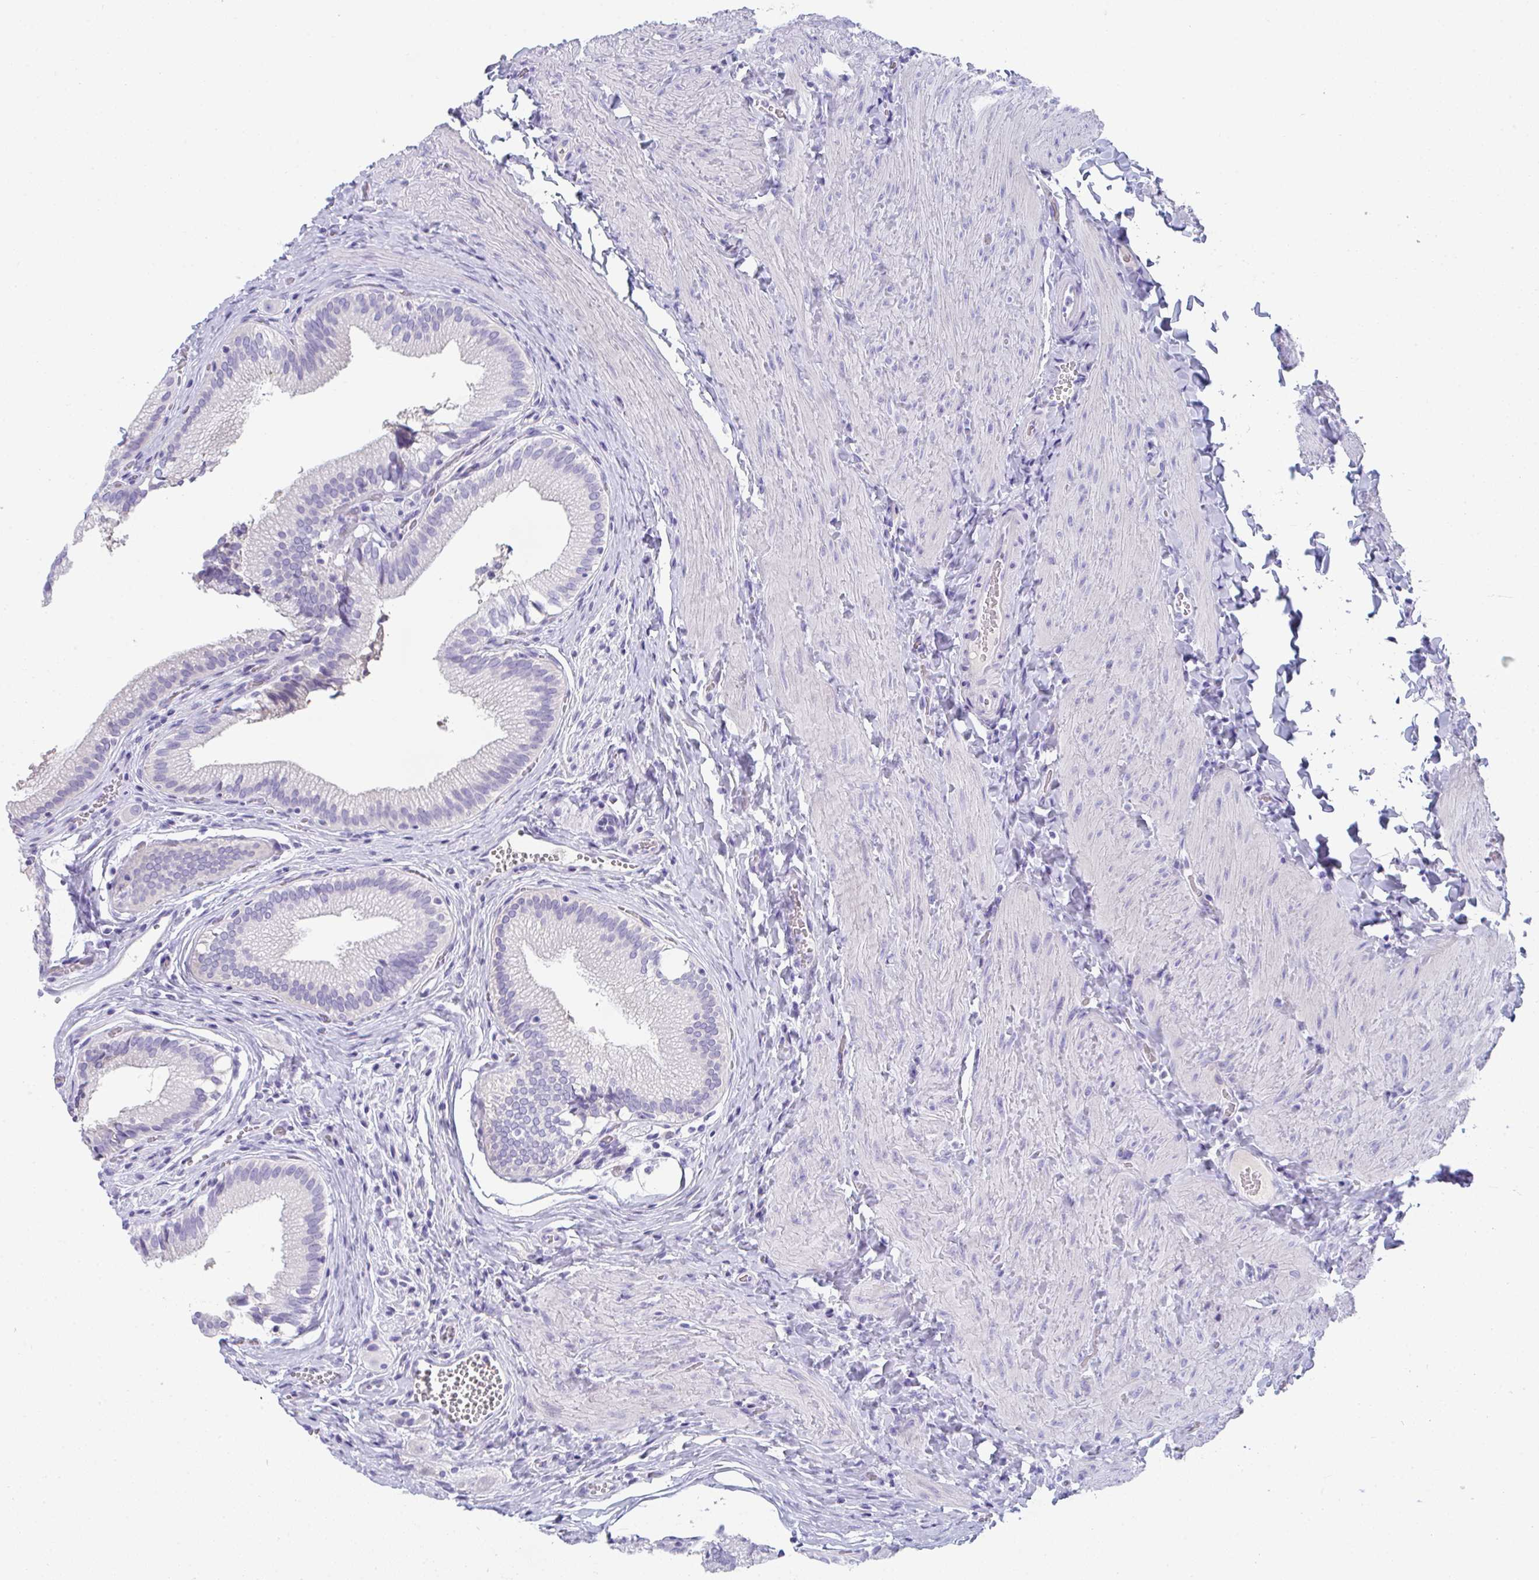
{"staining": {"intensity": "negative", "quantity": "none", "location": "none"}, "tissue": "gallbladder", "cell_type": "Glandular cells", "image_type": "normal", "snomed": [{"axis": "morphology", "description": "Normal tissue, NOS"}, {"axis": "topography", "description": "Gallbladder"}, {"axis": "topography", "description": "Peripheral nerve tissue"}], "caption": "Glandular cells are negative for protein expression in normal human gallbladder.", "gene": "TTC30A", "patient": {"sex": "male", "age": 17}}